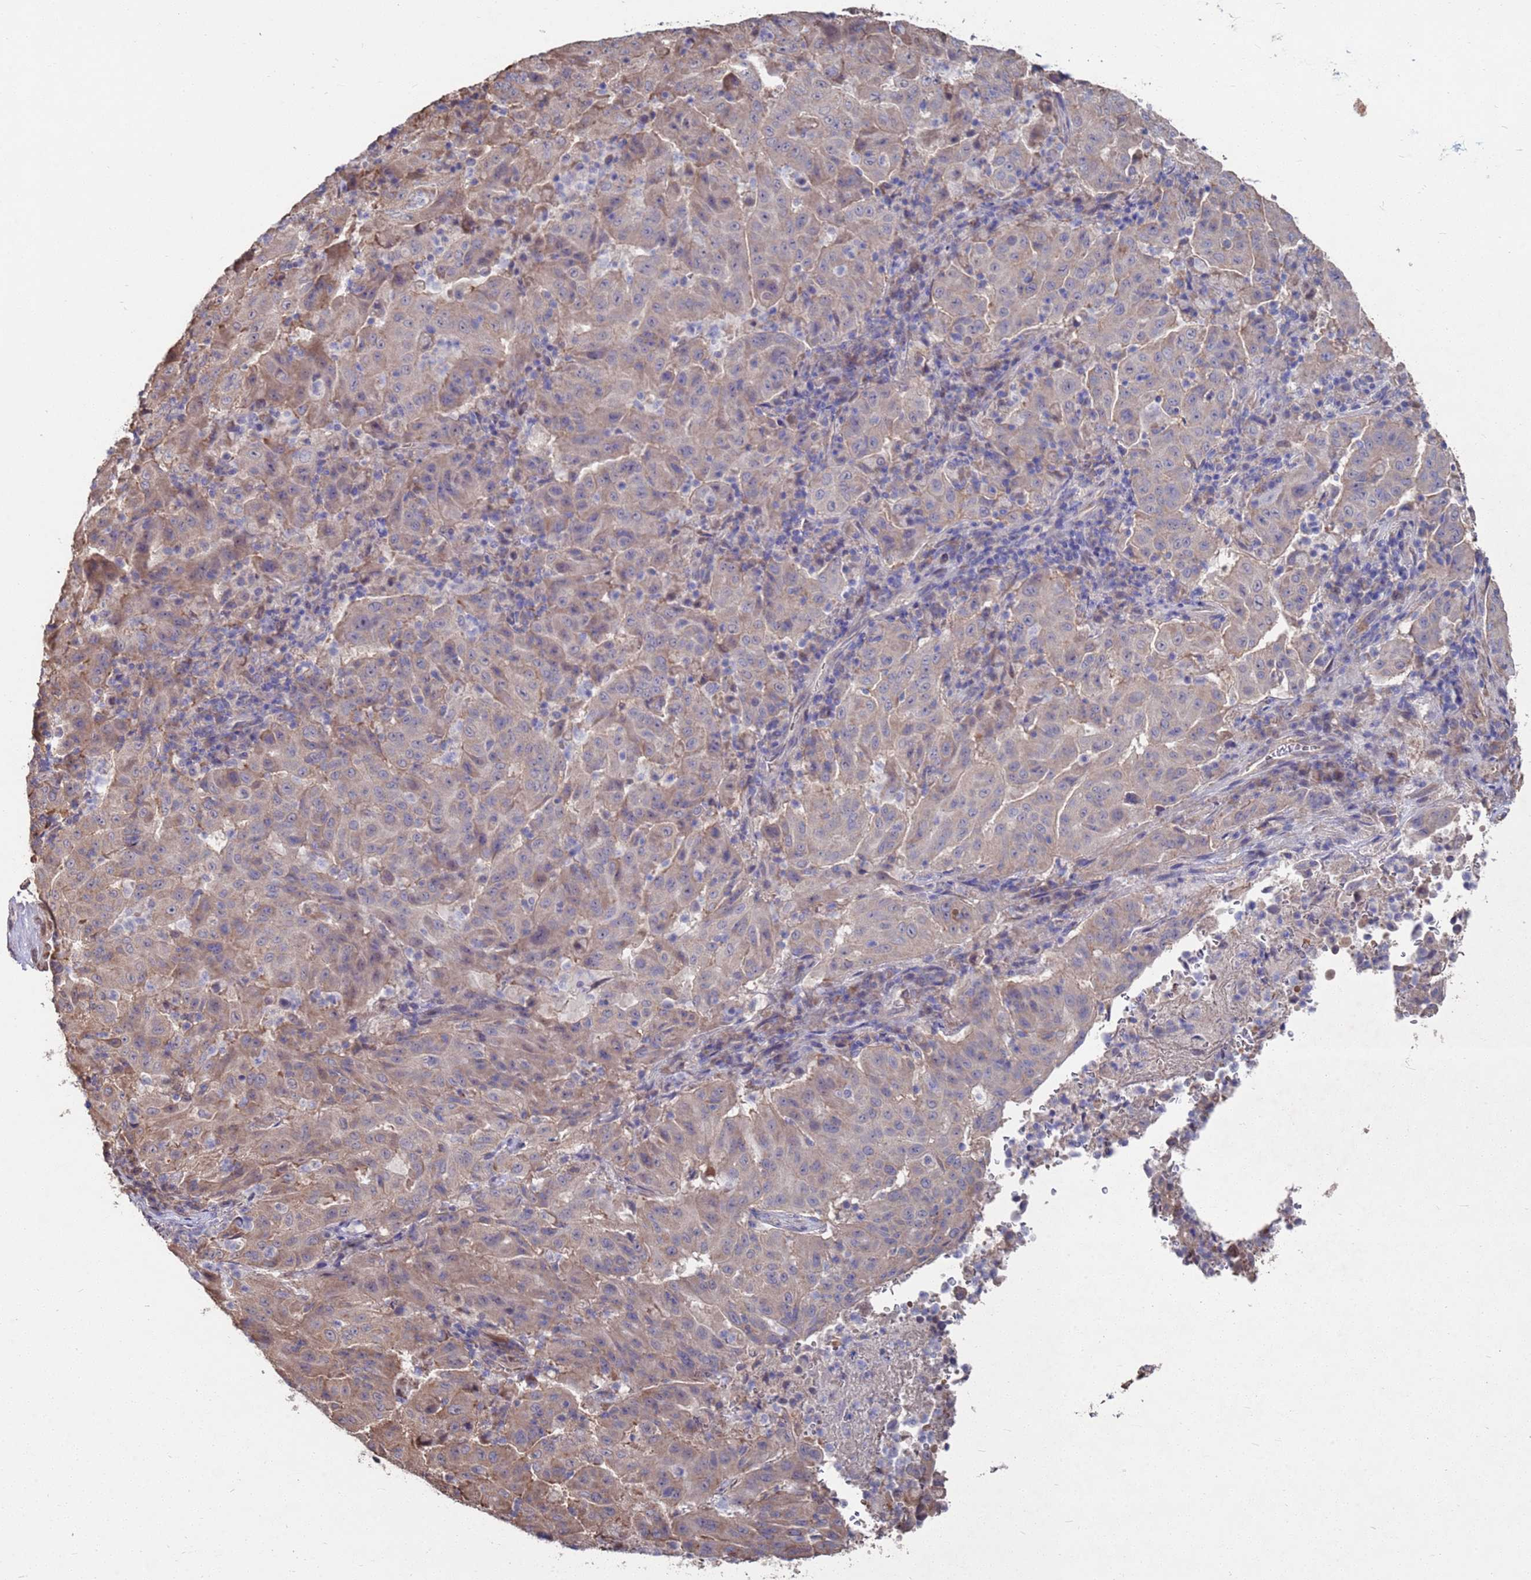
{"staining": {"intensity": "moderate", "quantity": ">75%", "location": "cytoplasmic/membranous"}, "tissue": "pancreatic cancer", "cell_type": "Tumor cells", "image_type": "cancer", "snomed": [{"axis": "morphology", "description": "Adenocarcinoma, NOS"}, {"axis": "topography", "description": "Pancreas"}], "caption": "Immunohistochemistry micrograph of pancreatic cancer stained for a protein (brown), which reveals medium levels of moderate cytoplasmic/membranous positivity in about >75% of tumor cells.", "gene": "CFAP119", "patient": {"sex": "male", "age": 63}}